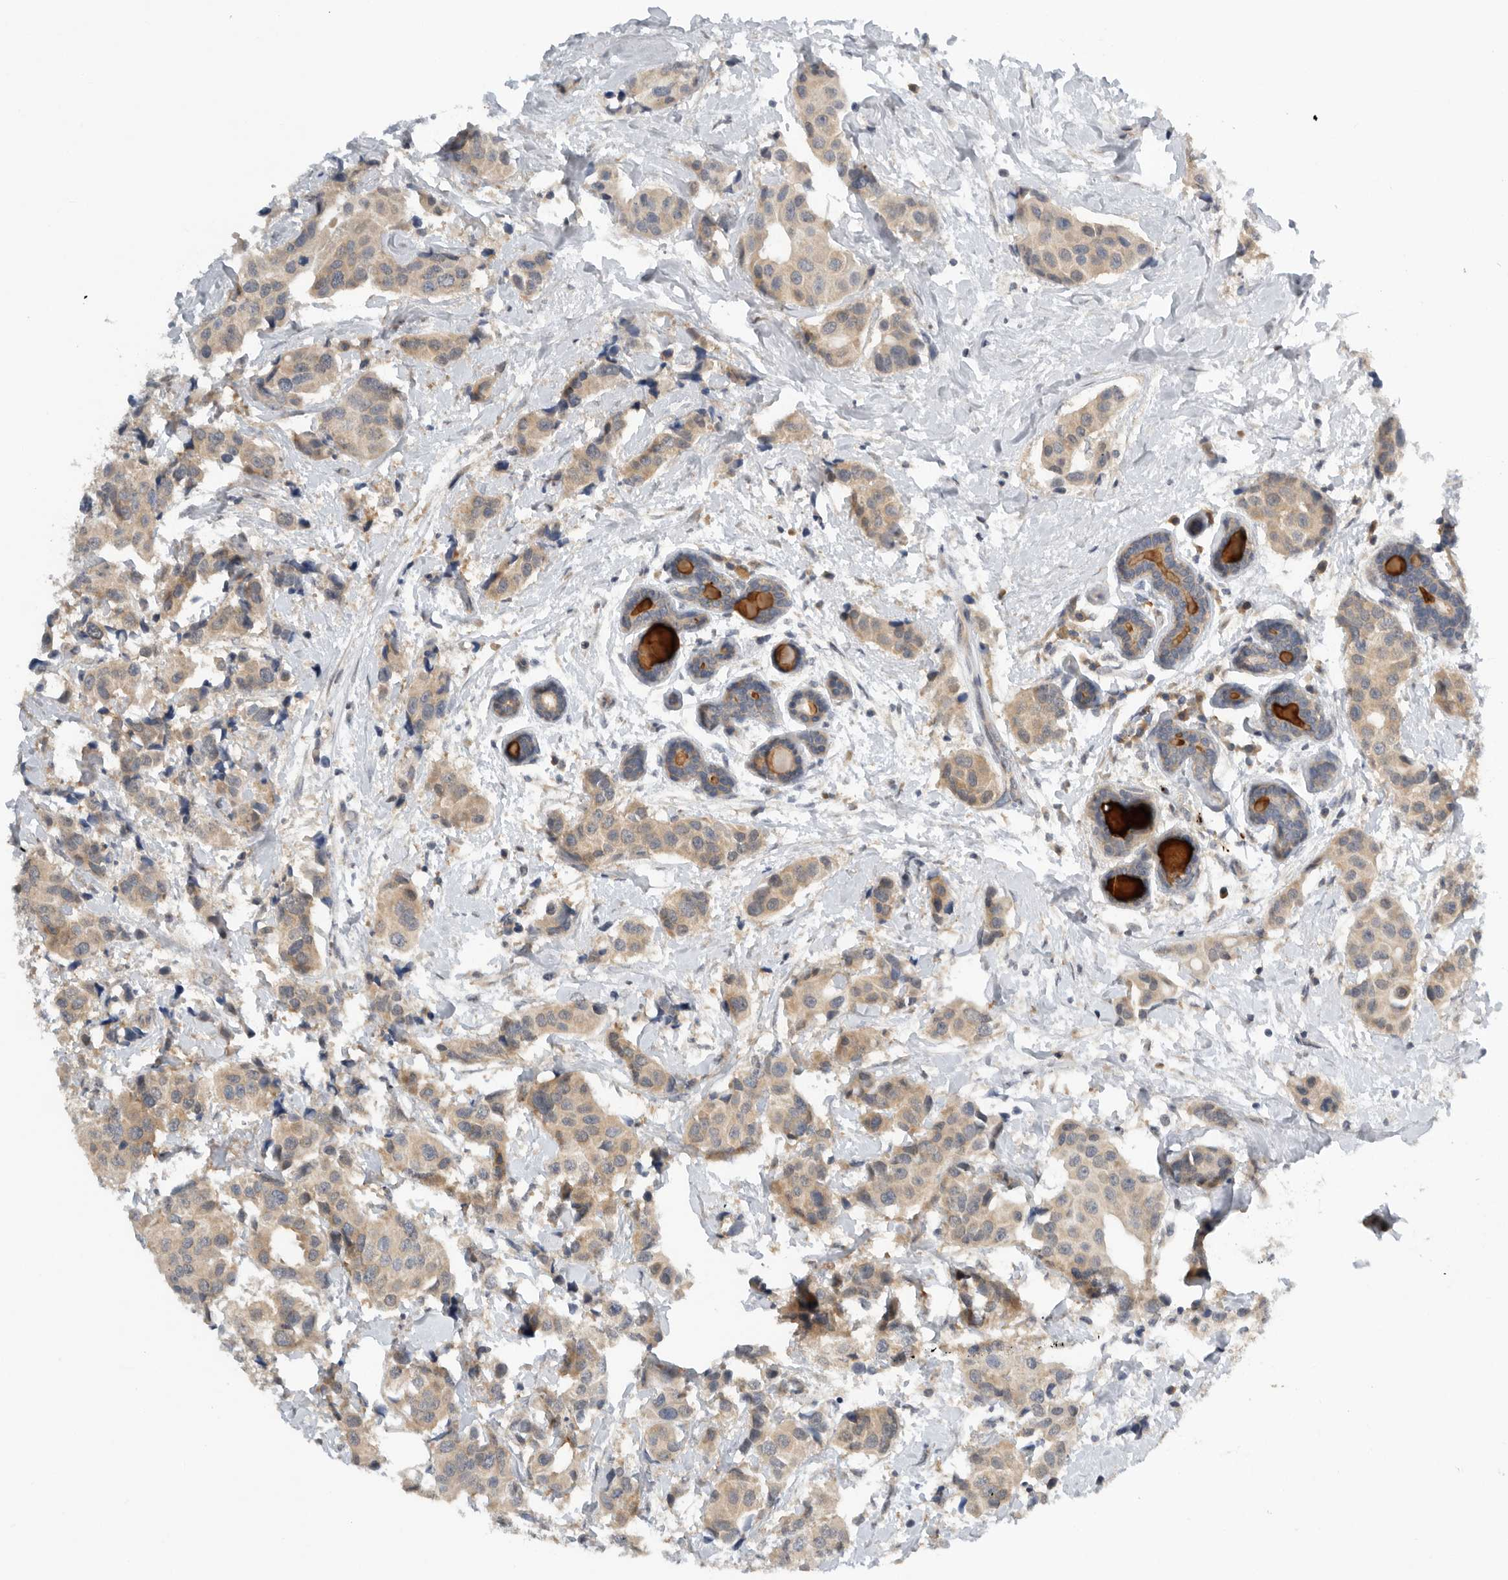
{"staining": {"intensity": "weak", "quantity": ">75%", "location": "cytoplasmic/membranous"}, "tissue": "breast cancer", "cell_type": "Tumor cells", "image_type": "cancer", "snomed": [{"axis": "morphology", "description": "Normal tissue, NOS"}, {"axis": "morphology", "description": "Duct carcinoma"}, {"axis": "topography", "description": "Breast"}], "caption": "This is an image of immunohistochemistry (IHC) staining of breast cancer (infiltrating ductal carcinoma), which shows weak expression in the cytoplasmic/membranous of tumor cells.", "gene": "AASDHPPT", "patient": {"sex": "female", "age": 39}}